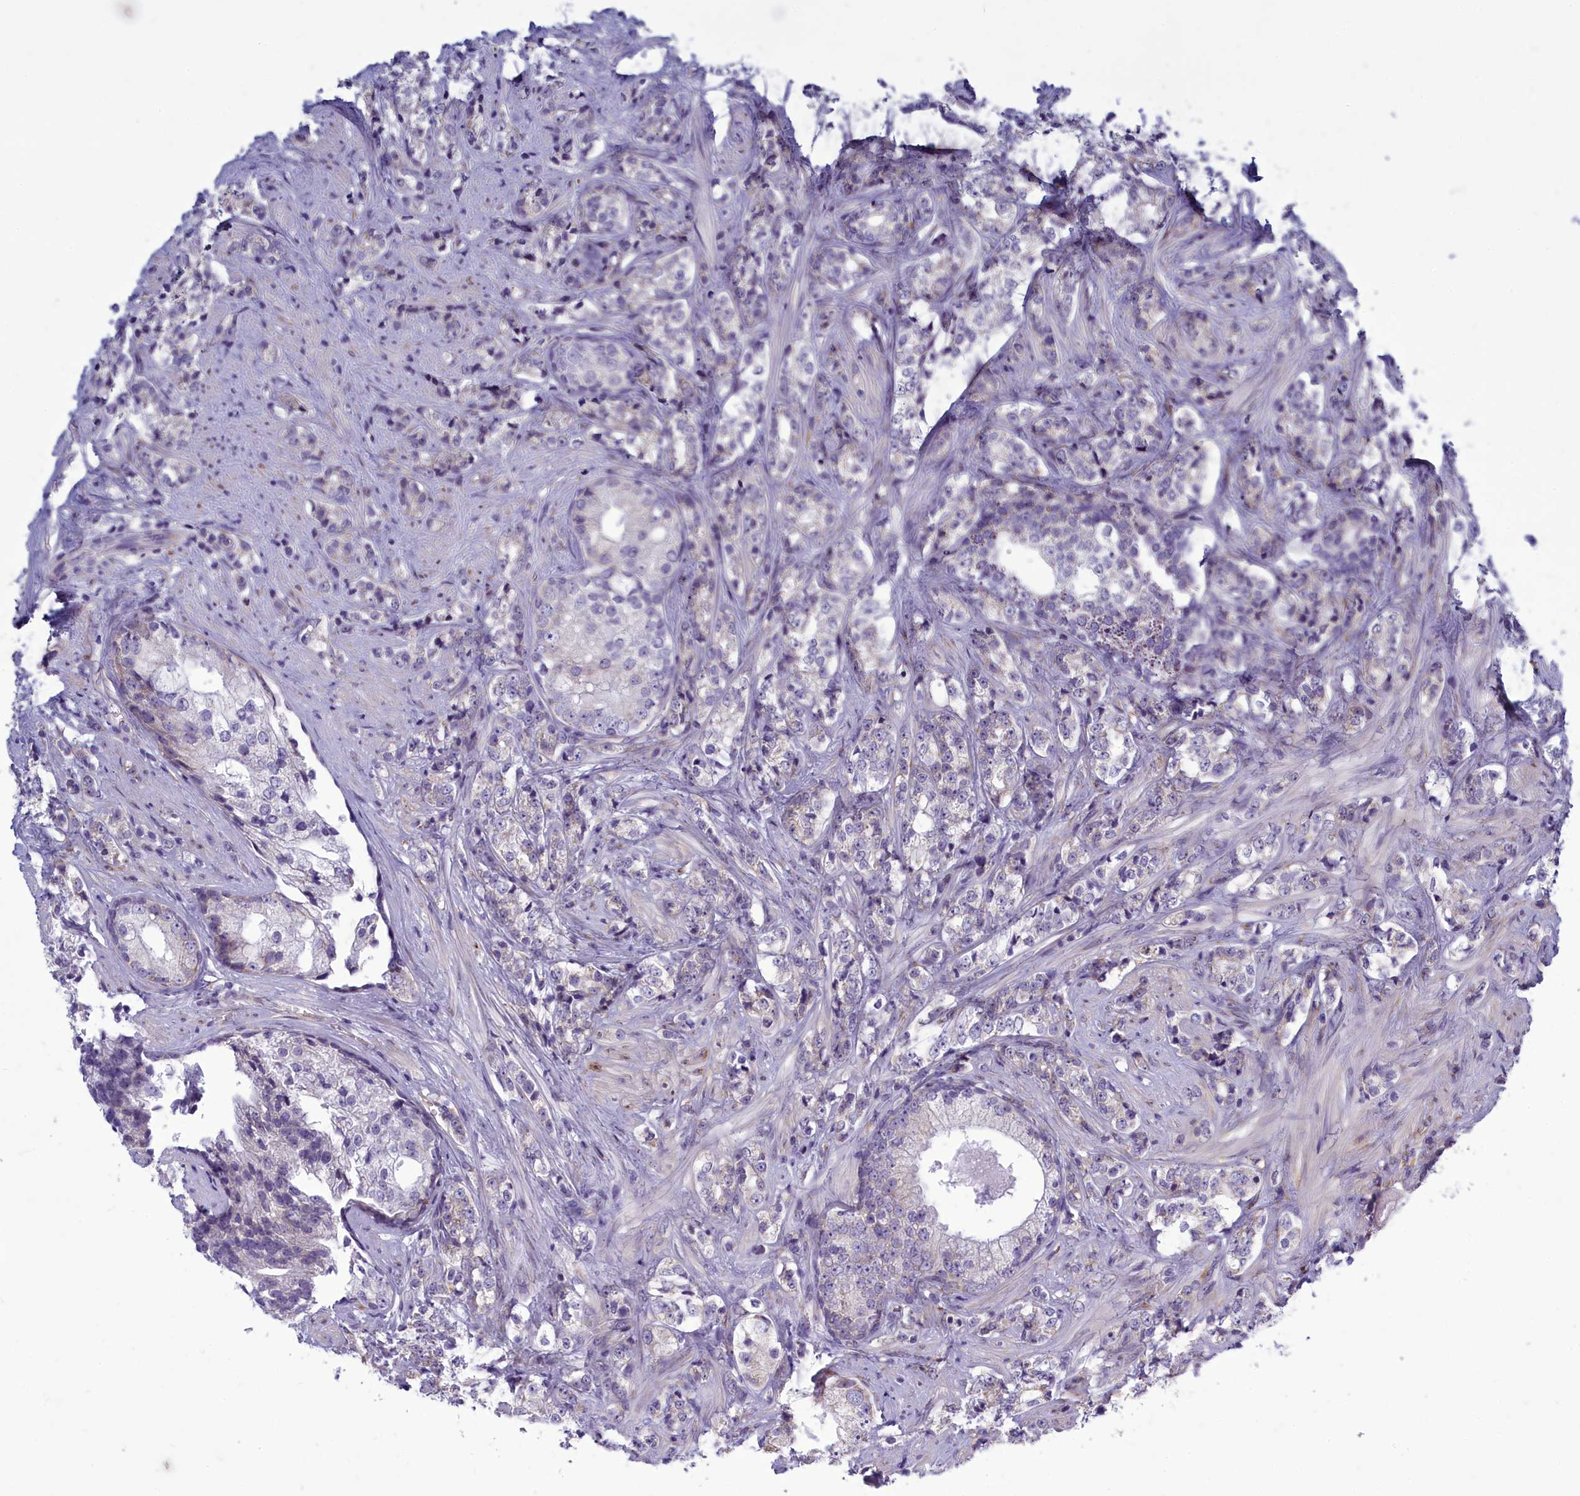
{"staining": {"intensity": "negative", "quantity": "none", "location": "none"}, "tissue": "prostate cancer", "cell_type": "Tumor cells", "image_type": "cancer", "snomed": [{"axis": "morphology", "description": "Adenocarcinoma, High grade"}, {"axis": "topography", "description": "Prostate"}], "caption": "There is no significant positivity in tumor cells of high-grade adenocarcinoma (prostate).", "gene": "CENATAC", "patient": {"sex": "male", "age": 69}}